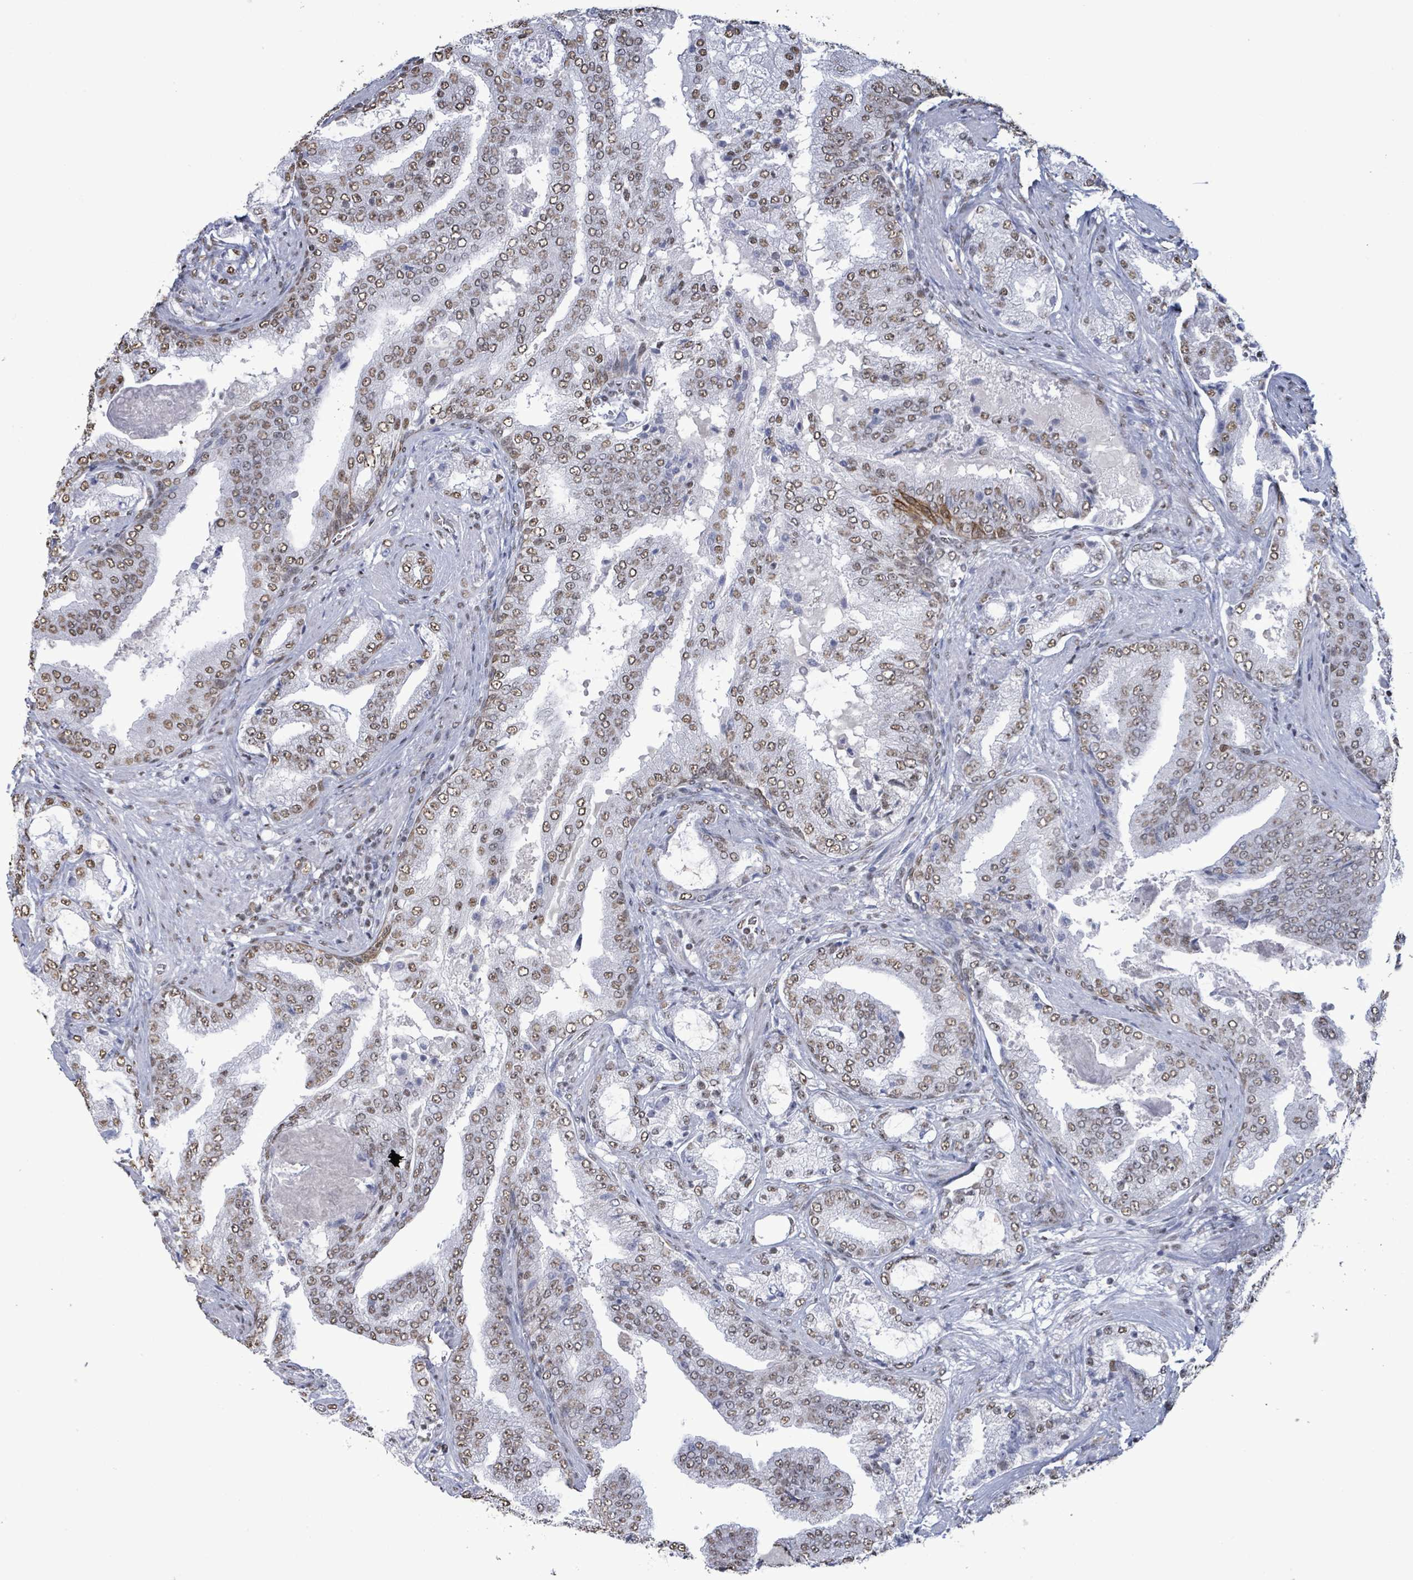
{"staining": {"intensity": "weak", "quantity": ">75%", "location": "nuclear"}, "tissue": "prostate cancer", "cell_type": "Tumor cells", "image_type": "cancer", "snomed": [{"axis": "morphology", "description": "Adenocarcinoma, High grade"}, {"axis": "topography", "description": "Prostate"}], "caption": "Protein staining displays weak nuclear staining in approximately >75% of tumor cells in prostate adenocarcinoma (high-grade). The staining was performed using DAB to visualize the protein expression in brown, while the nuclei were stained in blue with hematoxylin (Magnification: 20x).", "gene": "SAMD14", "patient": {"sex": "male", "age": 68}}